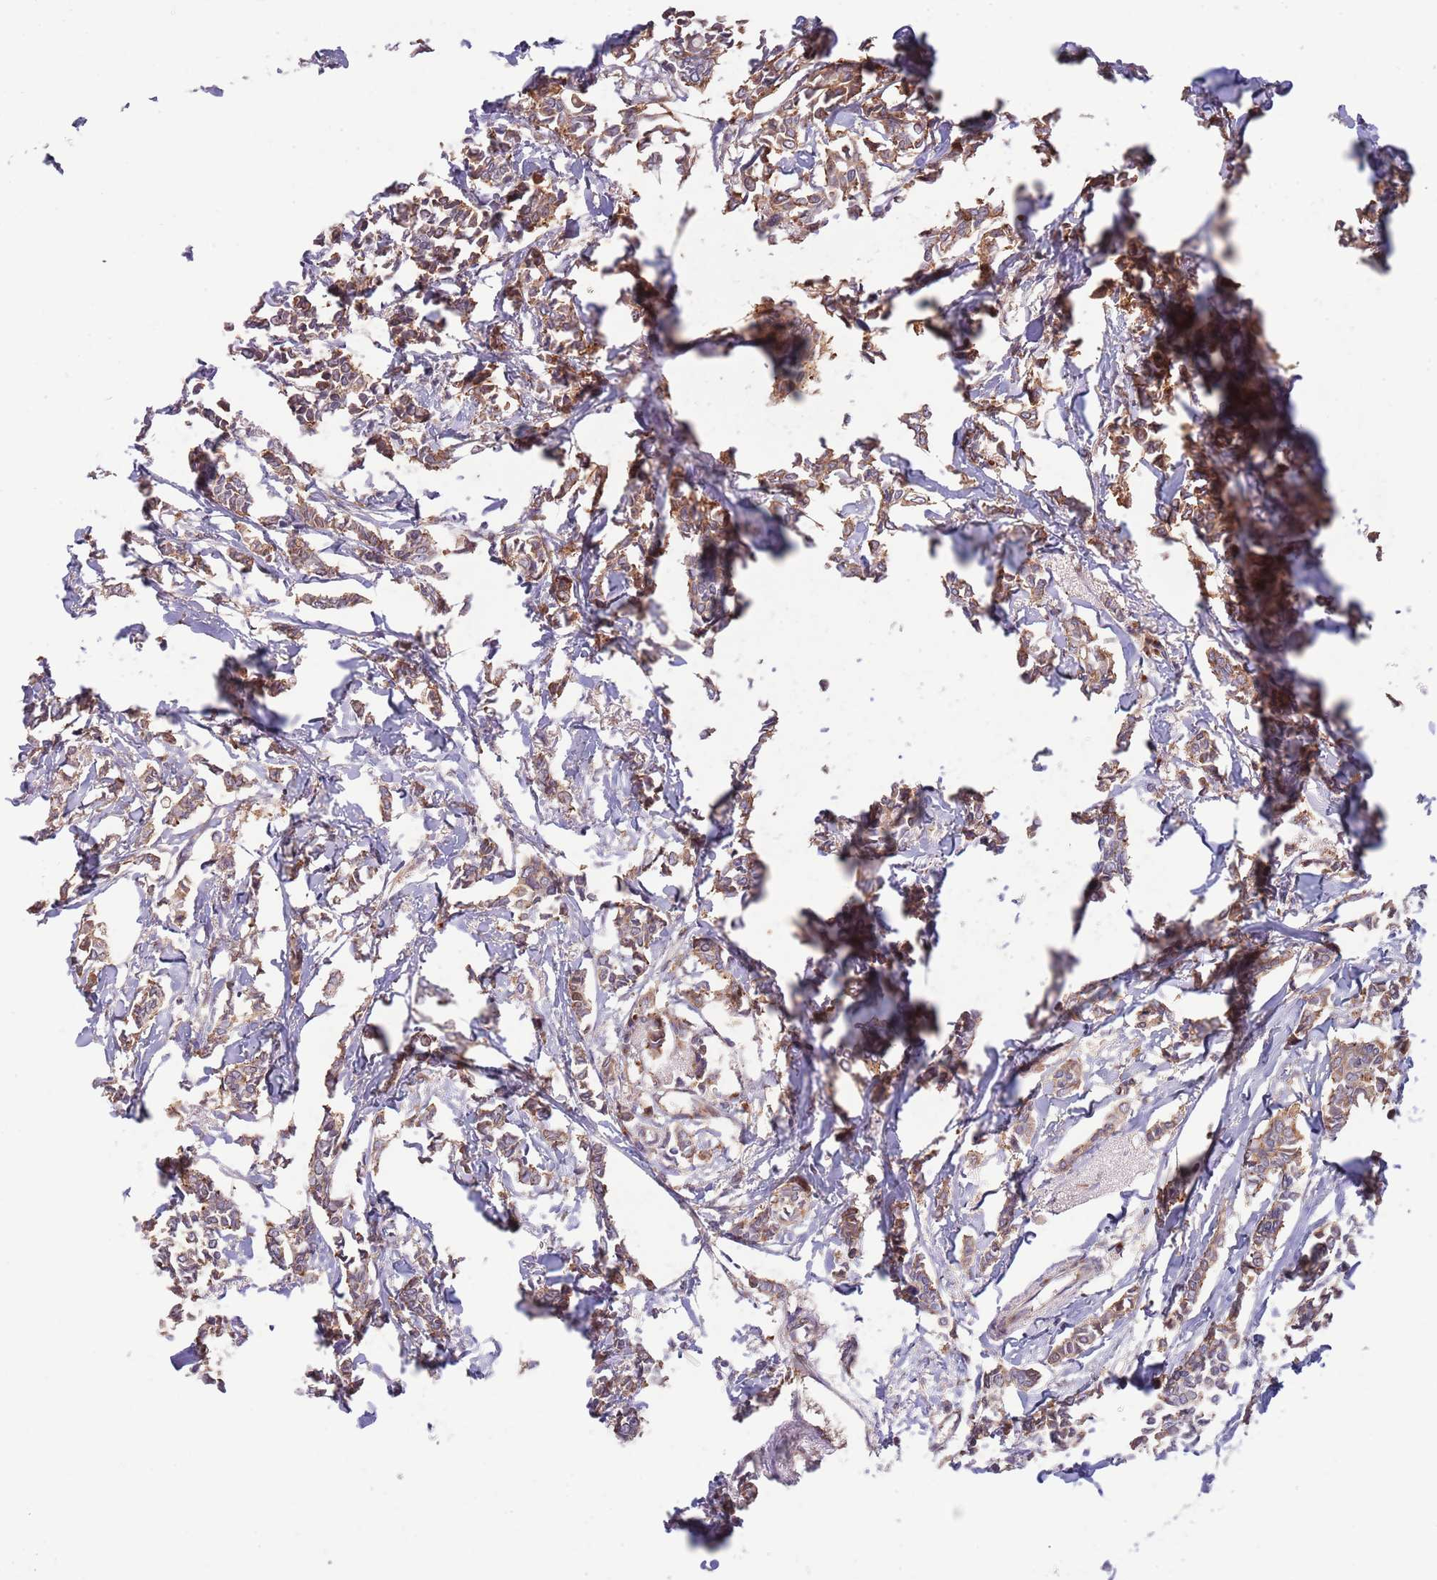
{"staining": {"intensity": "moderate", "quantity": ">75%", "location": "cytoplasmic/membranous"}, "tissue": "breast cancer", "cell_type": "Tumor cells", "image_type": "cancer", "snomed": [{"axis": "morphology", "description": "Duct carcinoma"}, {"axis": "topography", "description": "Breast"}], "caption": "A histopathology image of breast cancer stained for a protein displays moderate cytoplasmic/membranous brown staining in tumor cells.", "gene": "BTBD7", "patient": {"sex": "female", "age": 41}}